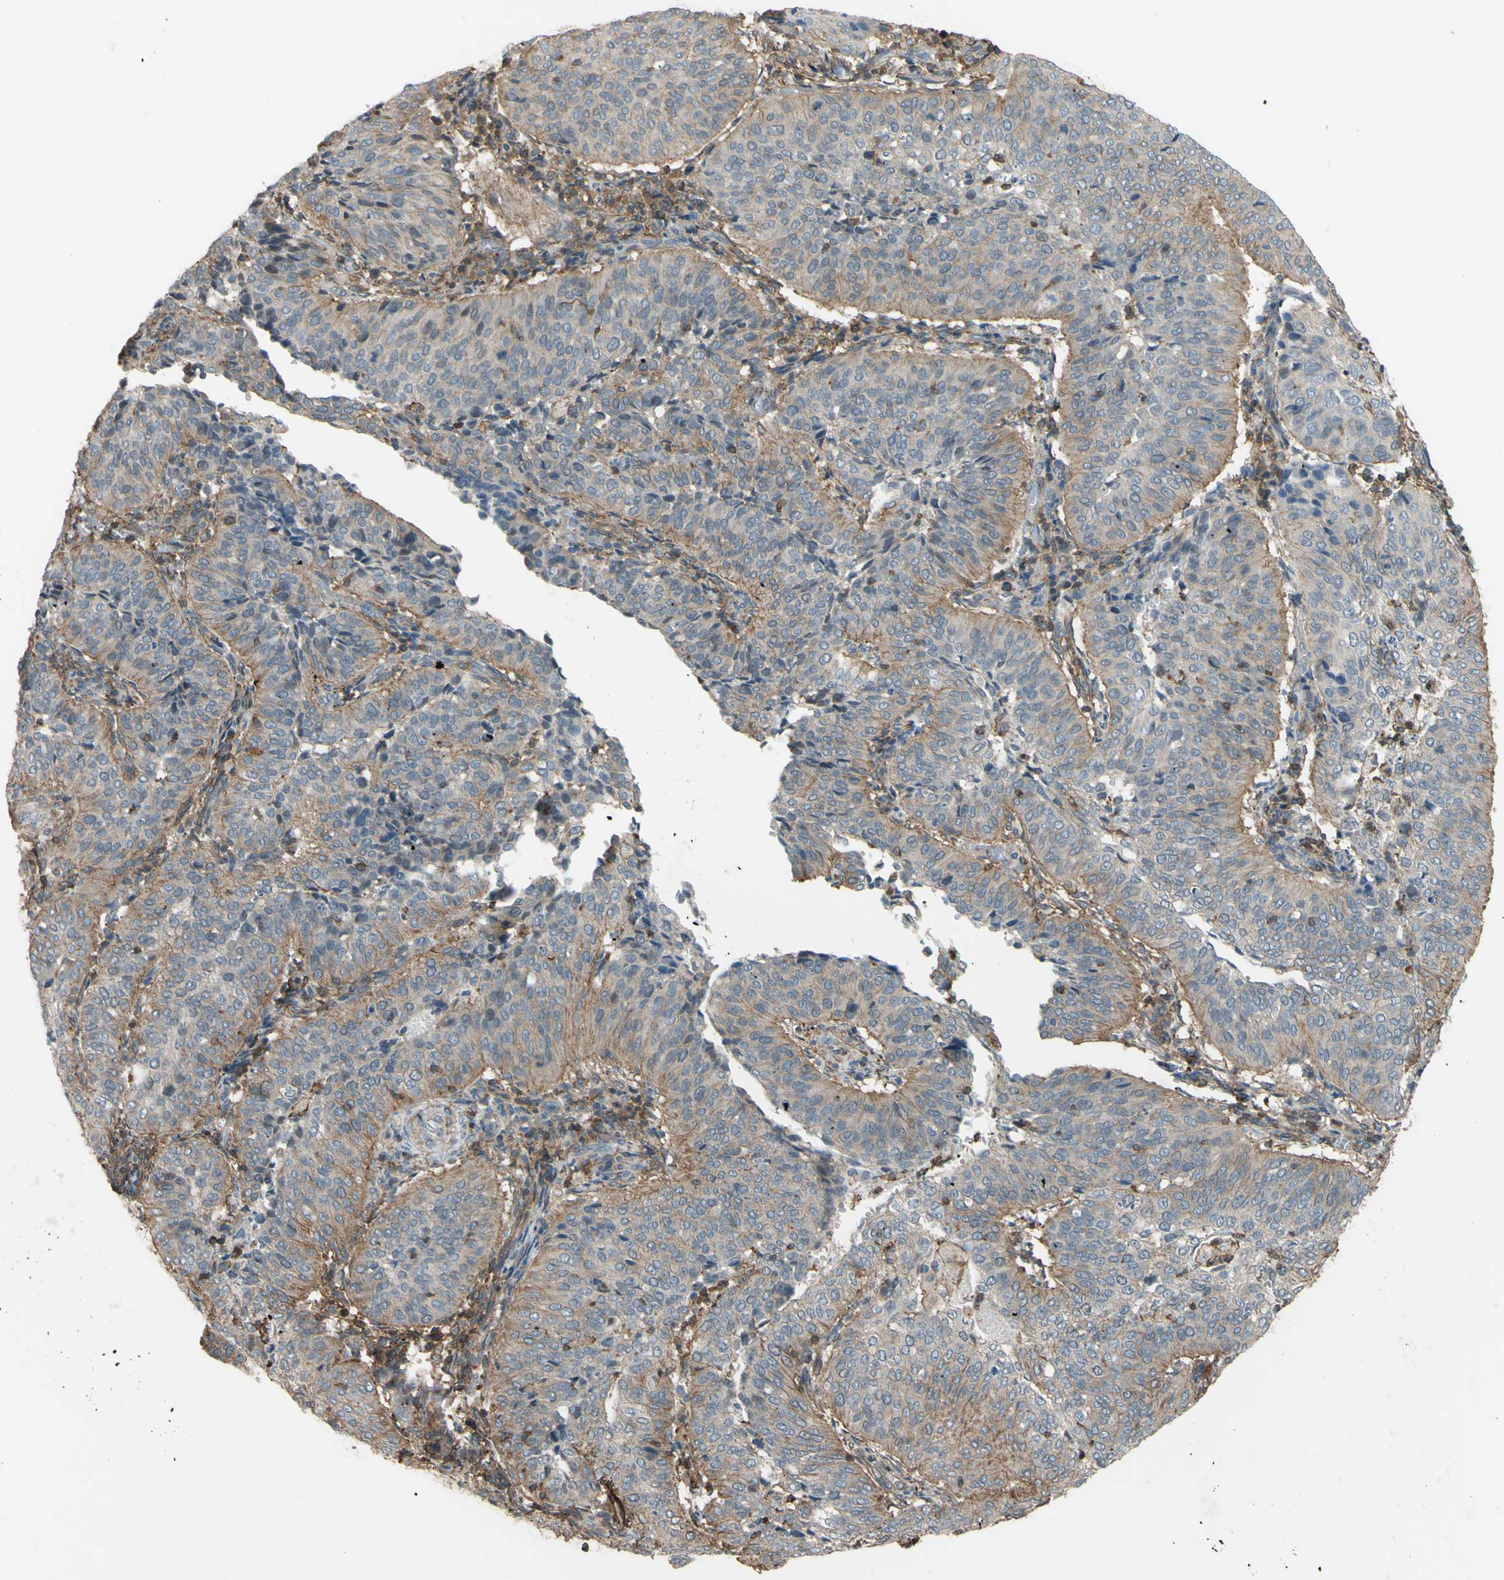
{"staining": {"intensity": "moderate", "quantity": "25%-75%", "location": "cytoplasmic/membranous"}, "tissue": "cervical cancer", "cell_type": "Tumor cells", "image_type": "cancer", "snomed": [{"axis": "morphology", "description": "Normal tissue, NOS"}, {"axis": "morphology", "description": "Squamous cell carcinoma, NOS"}, {"axis": "topography", "description": "Cervix"}], "caption": "Immunohistochemical staining of human cervical squamous cell carcinoma displays medium levels of moderate cytoplasmic/membranous positivity in approximately 25%-75% of tumor cells.", "gene": "ADD3", "patient": {"sex": "female", "age": 39}}